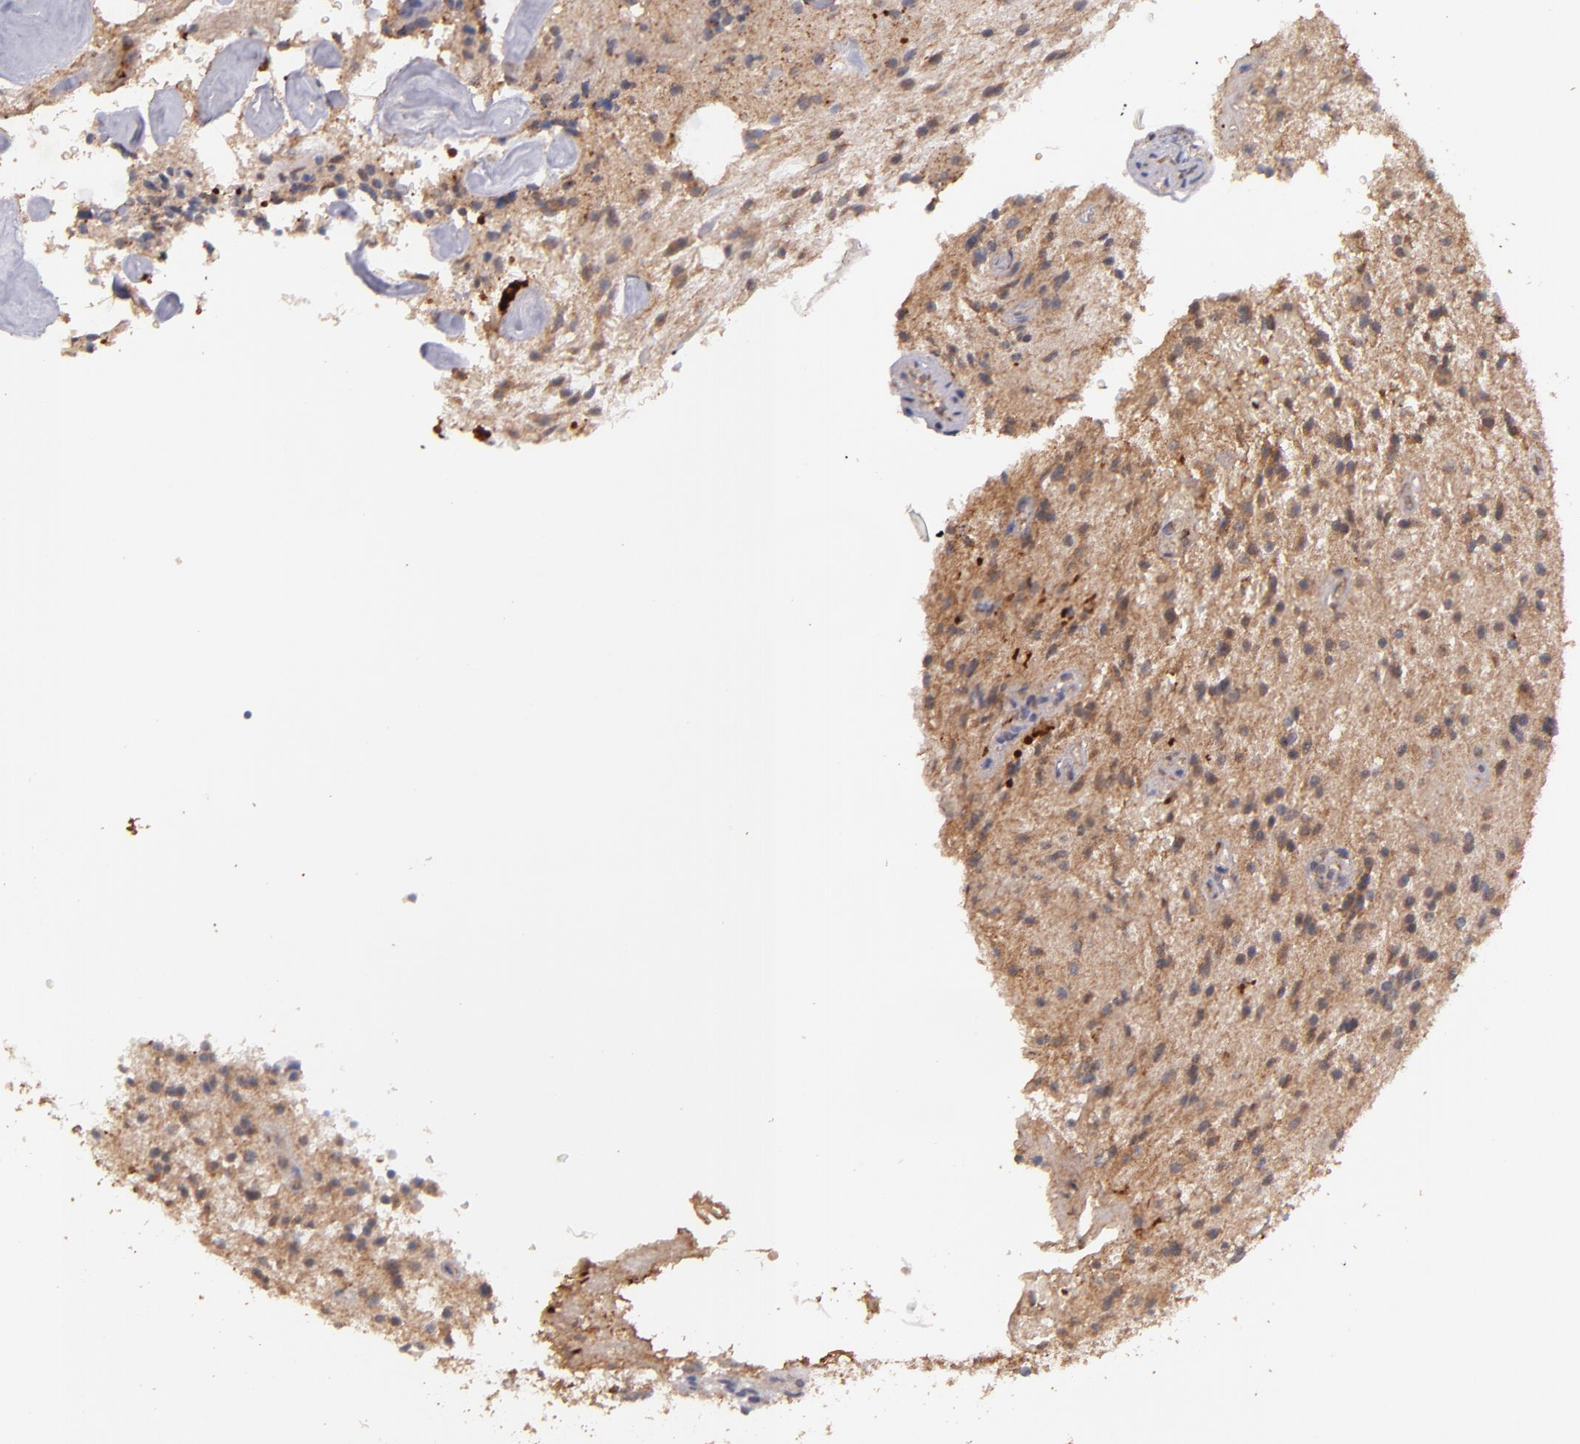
{"staining": {"intensity": "moderate", "quantity": ">75%", "location": "cytoplasmic/membranous"}, "tissue": "glioma", "cell_type": "Tumor cells", "image_type": "cancer", "snomed": [{"axis": "morphology", "description": "Glioma, malignant, NOS"}, {"axis": "topography", "description": "Cerebellum"}], "caption": "This histopathology image reveals malignant glioma stained with immunohistochemistry (IHC) to label a protein in brown. The cytoplasmic/membranous of tumor cells show moderate positivity for the protein. Nuclei are counter-stained blue.", "gene": "SERPINC1", "patient": {"sex": "female", "age": 10}}